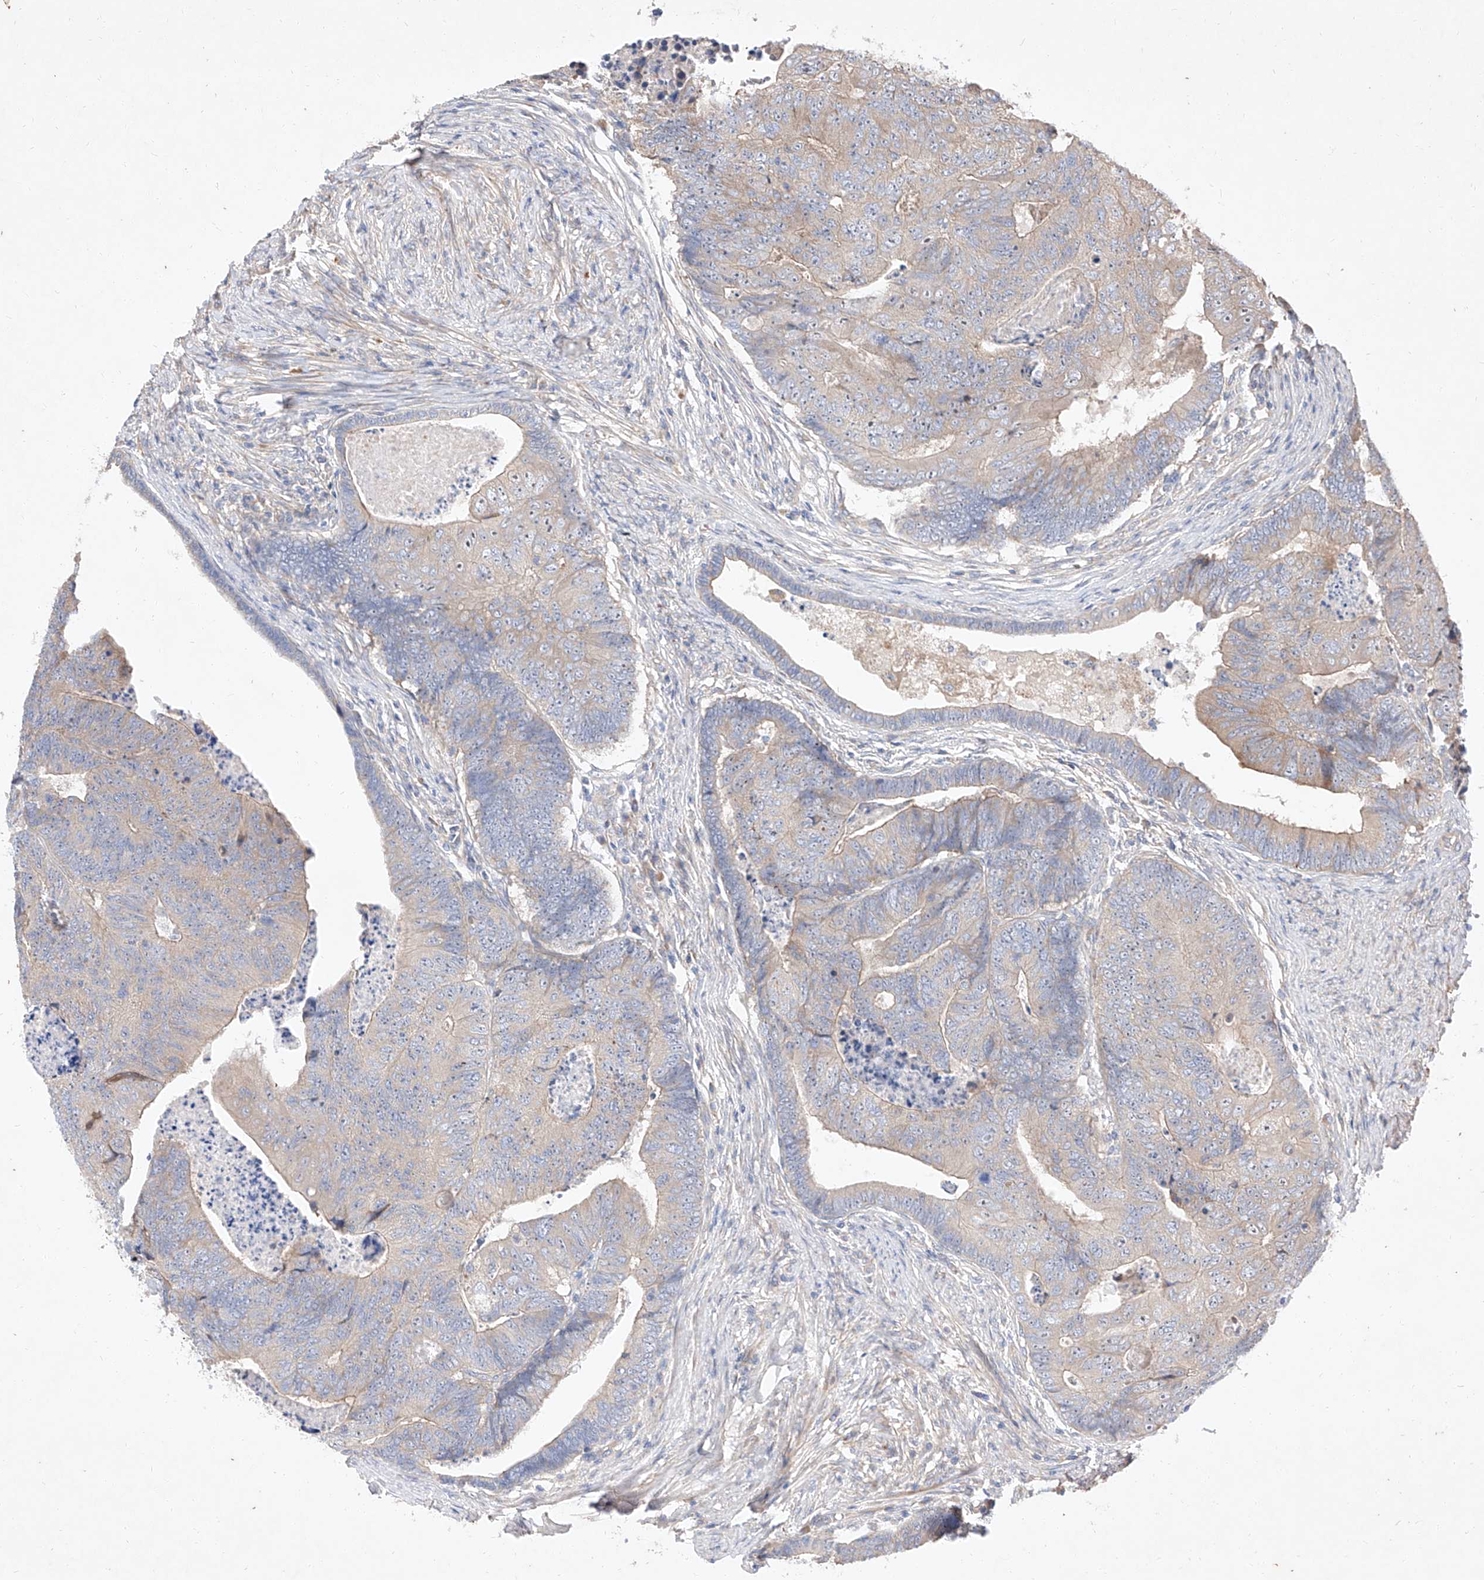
{"staining": {"intensity": "weak", "quantity": "<25%", "location": "cytoplasmic/membranous"}, "tissue": "colorectal cancer", "cell_type": "Tumor cells", "image_type": "cancer", "snomed": [{"axis": "morphology", "description": "Adenocarcinoma, NOS"}, {"axis": "topography", "description": "Colon"}], "caption": "Immunohistochemistry histopathology image of neoplastic tissue: colorectal cancer stained with DAB exhibits no significant protein positivity in tumor cells.", "gene": "DIRAS3", "patient": {"sex": "female", "age": 67}}